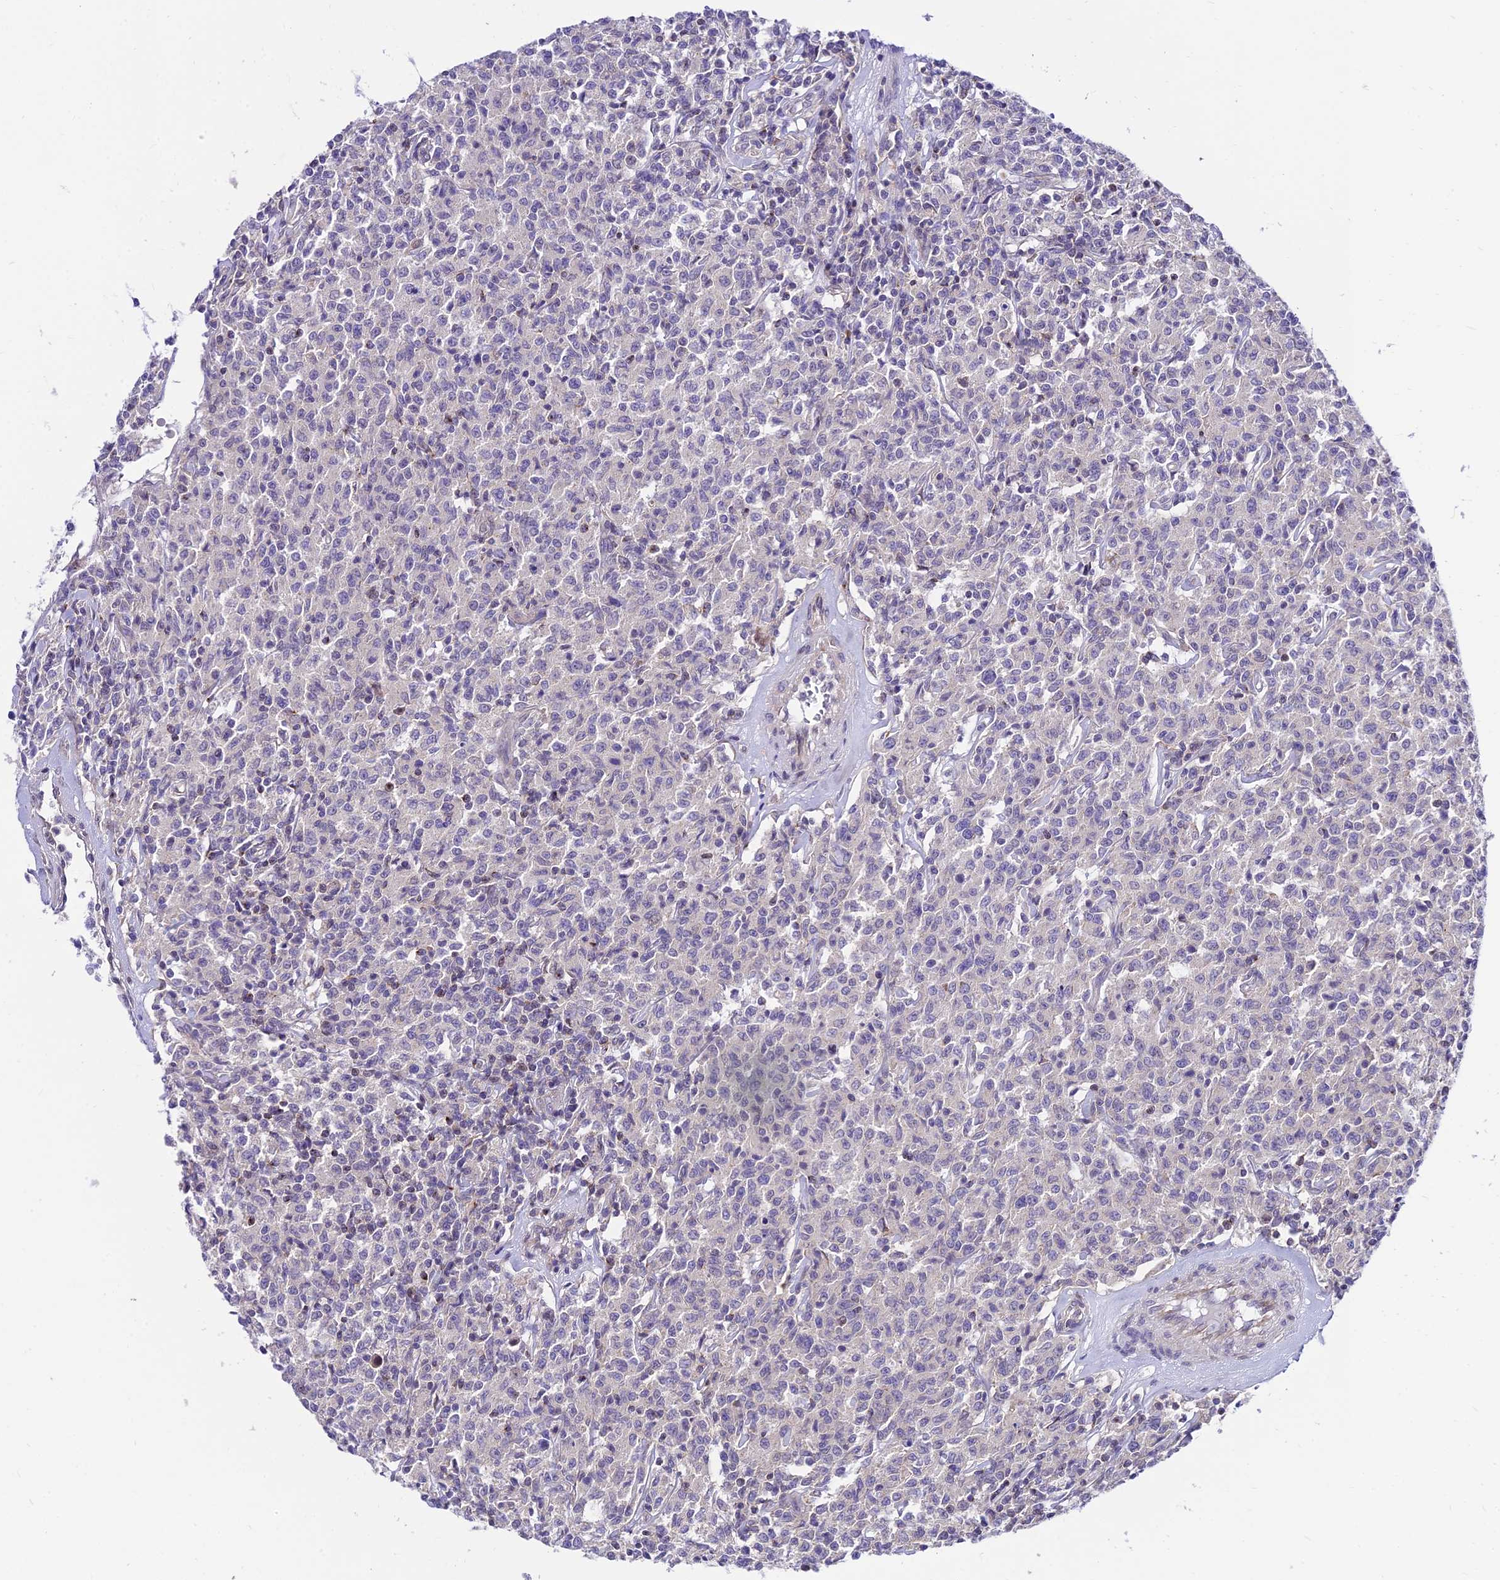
{"staining": {"intensity": "negative", "quantity": "none", "location": "none"}, "tissue": "lymphoma", "cell_type": "Tumor cells", "image_type": "cancer", "snomed": [{"axis": "morphology", "description": "Malignant lymphoma, non-Hodgkin's type, Low grade"}, {"axis": "topography", "description": "Small intestine"}], "caption": "High power microscopy photomicrograph of an IHC micrograph of malignant lymphoma, non-Hodgkin's type (low-grade), revealing no significant positivity in tumor cells. (DAB (3,3'-diaminobenzidine) immunohistochemistry (IHC) with hematoxylin counter stain).", "gene": "C6orf132", "patient": {"sex": "female", "age": 59}}